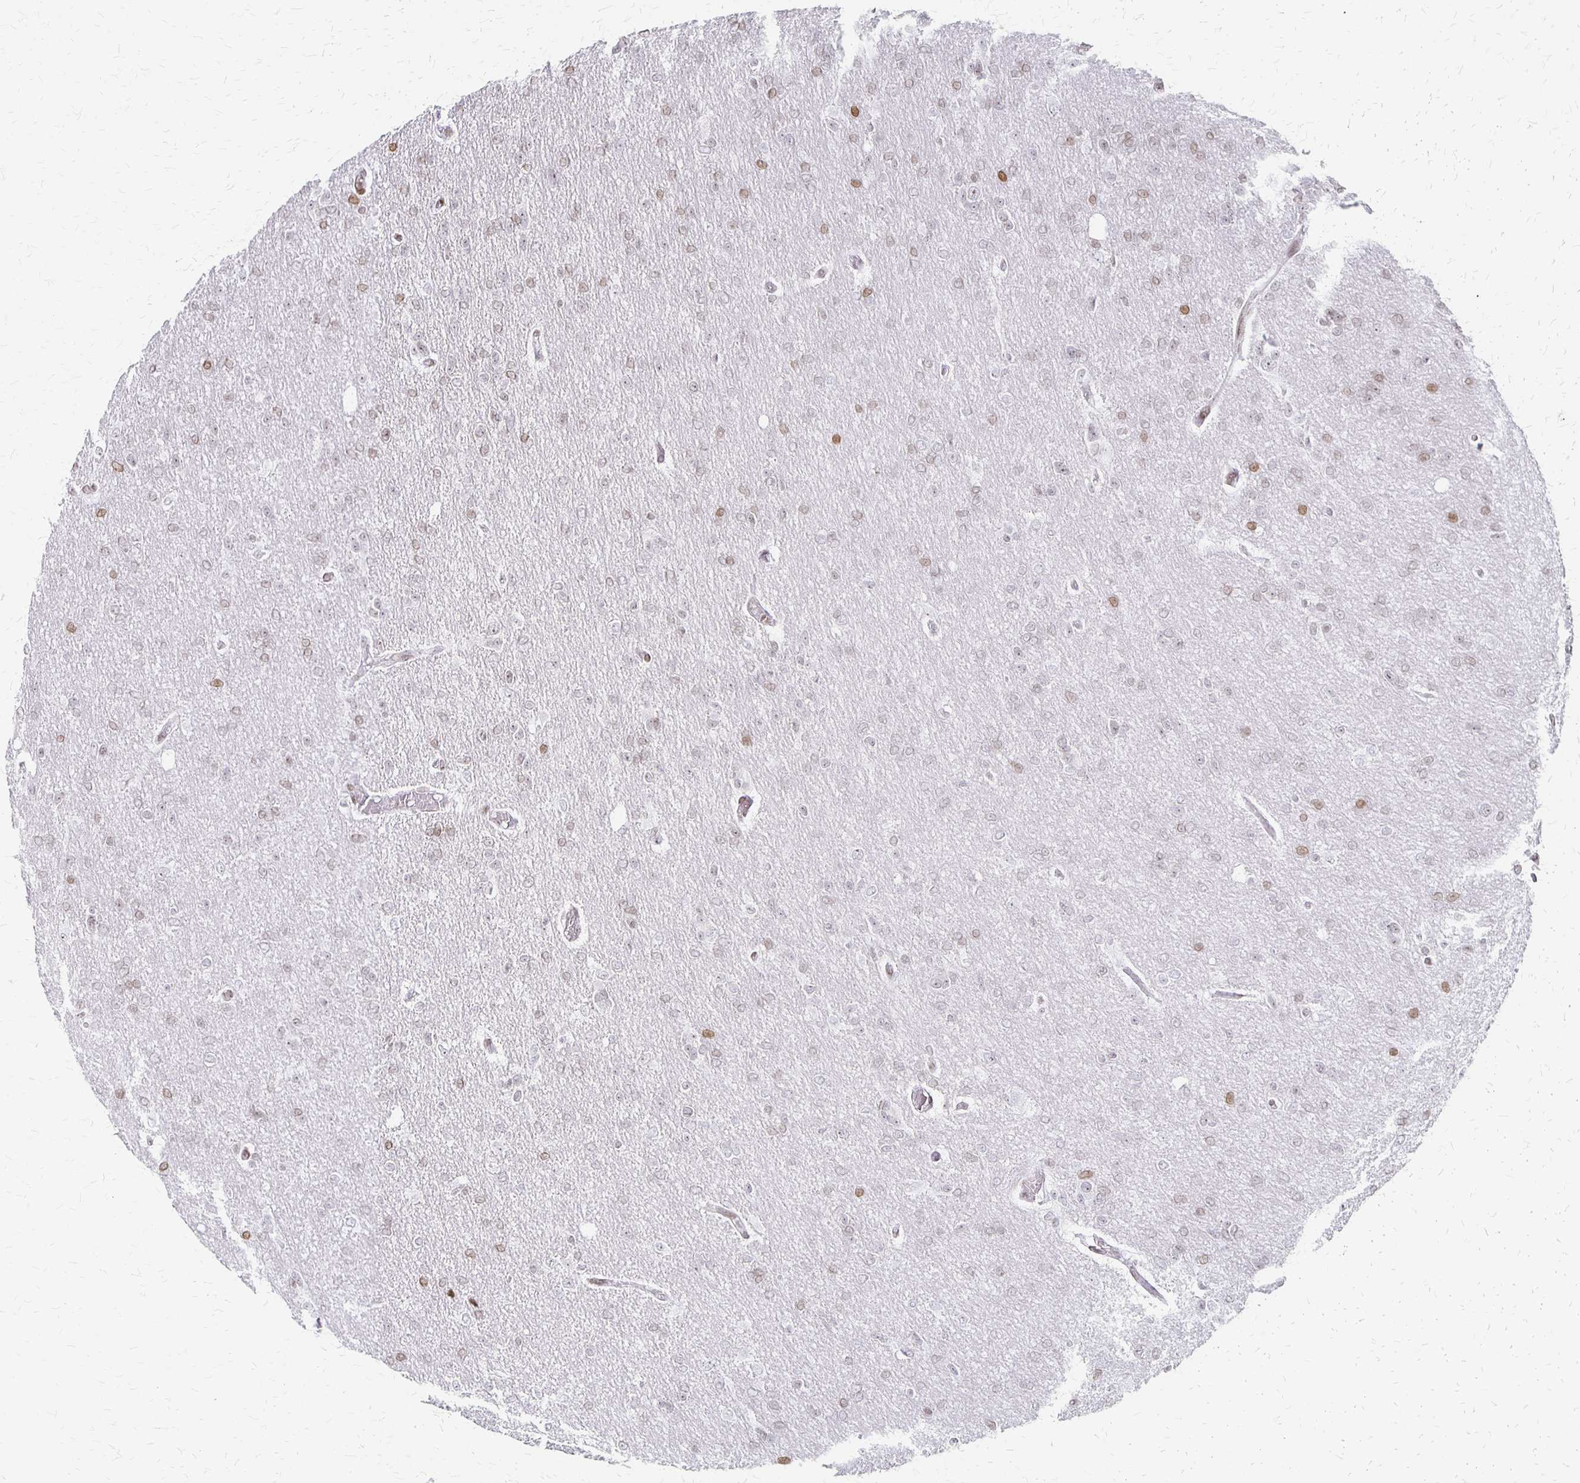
{"staining": {"intensity": "weak", "quantity": "25%-75%", "location": "nuclear"}, "tissue": "glioma", "cell_type": "Tumor cells", "image_type": "cancer", "snomed": [{"axis": "morphology", "description": "Glioma, malignant, Low grade"}, {"axis": "topography", "description": "Brain"}], "caption": "A low amount of weak nuclear positivity is present in about 25%-75% of tumor cells in glioma tissue. The staining is performed using DAB brown chromogen to label protein expression. The nuclei are counter-stained blue using hematoxylin.", "gene": "ZNF280C", "patient": {"sex": "male", "age": 26}}